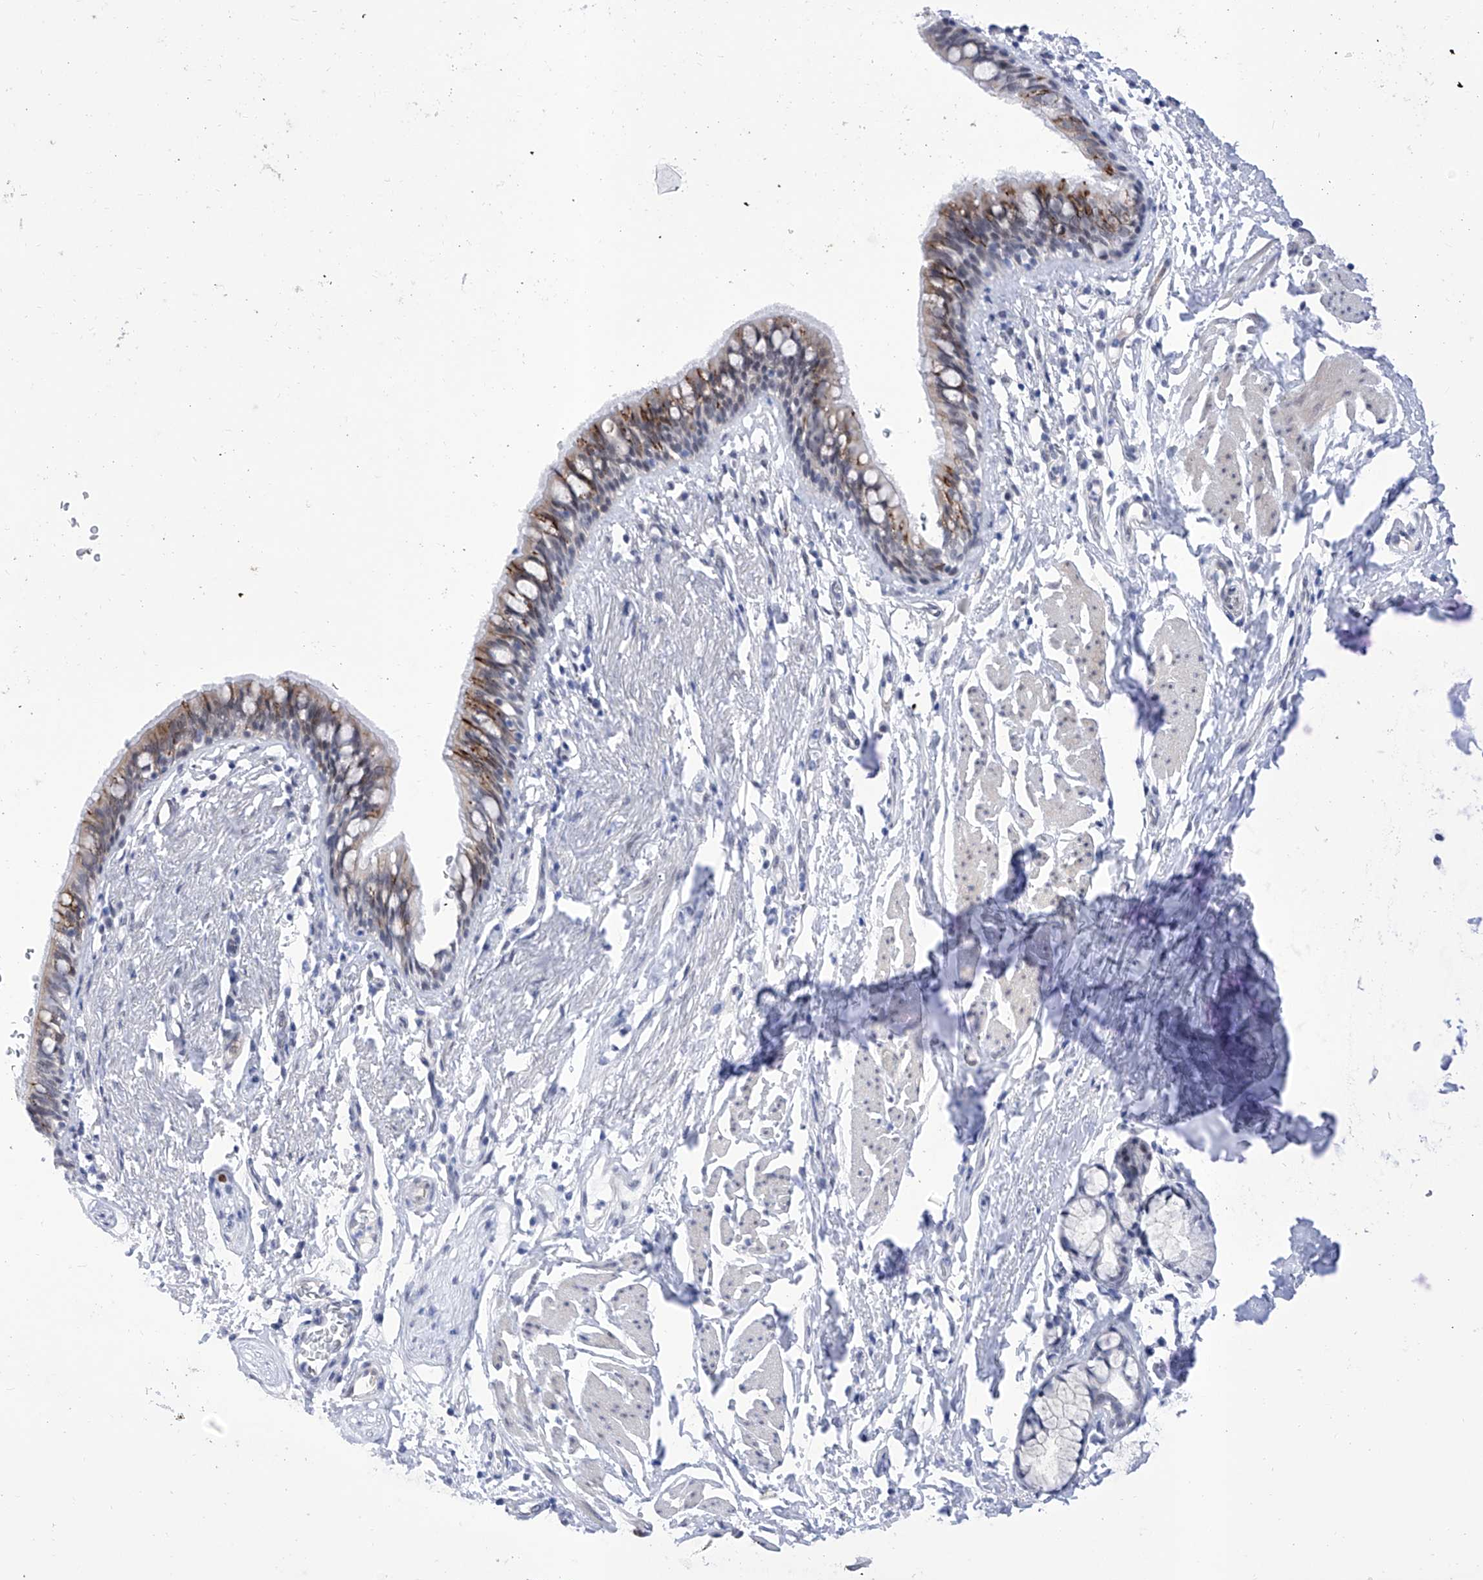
{"staining": {"intensity": "moderate", "quantity": "25%-75%", "location": "cytoplasmic/membranous"}, "tissue": "bronchus", "cell_type": "Respiratory epithelial cells", "image_type": "normal", "snomed": [{"axis": "morphology", "description": "Normal tissue, NOS"}, {"axis": "topography", "description": "Cartilage tissue"}, {"axis": "topography", "description": "Bronchus"}], "caption": "Immunohistochemical staining of normal human bronchus exhibits moderate cytoplasmic/membranous protein staining in approximately 25%-75% of respiratory epithelial cells.", "gene": "ATN1", "patient": {"sex": "female", "age": 36}}